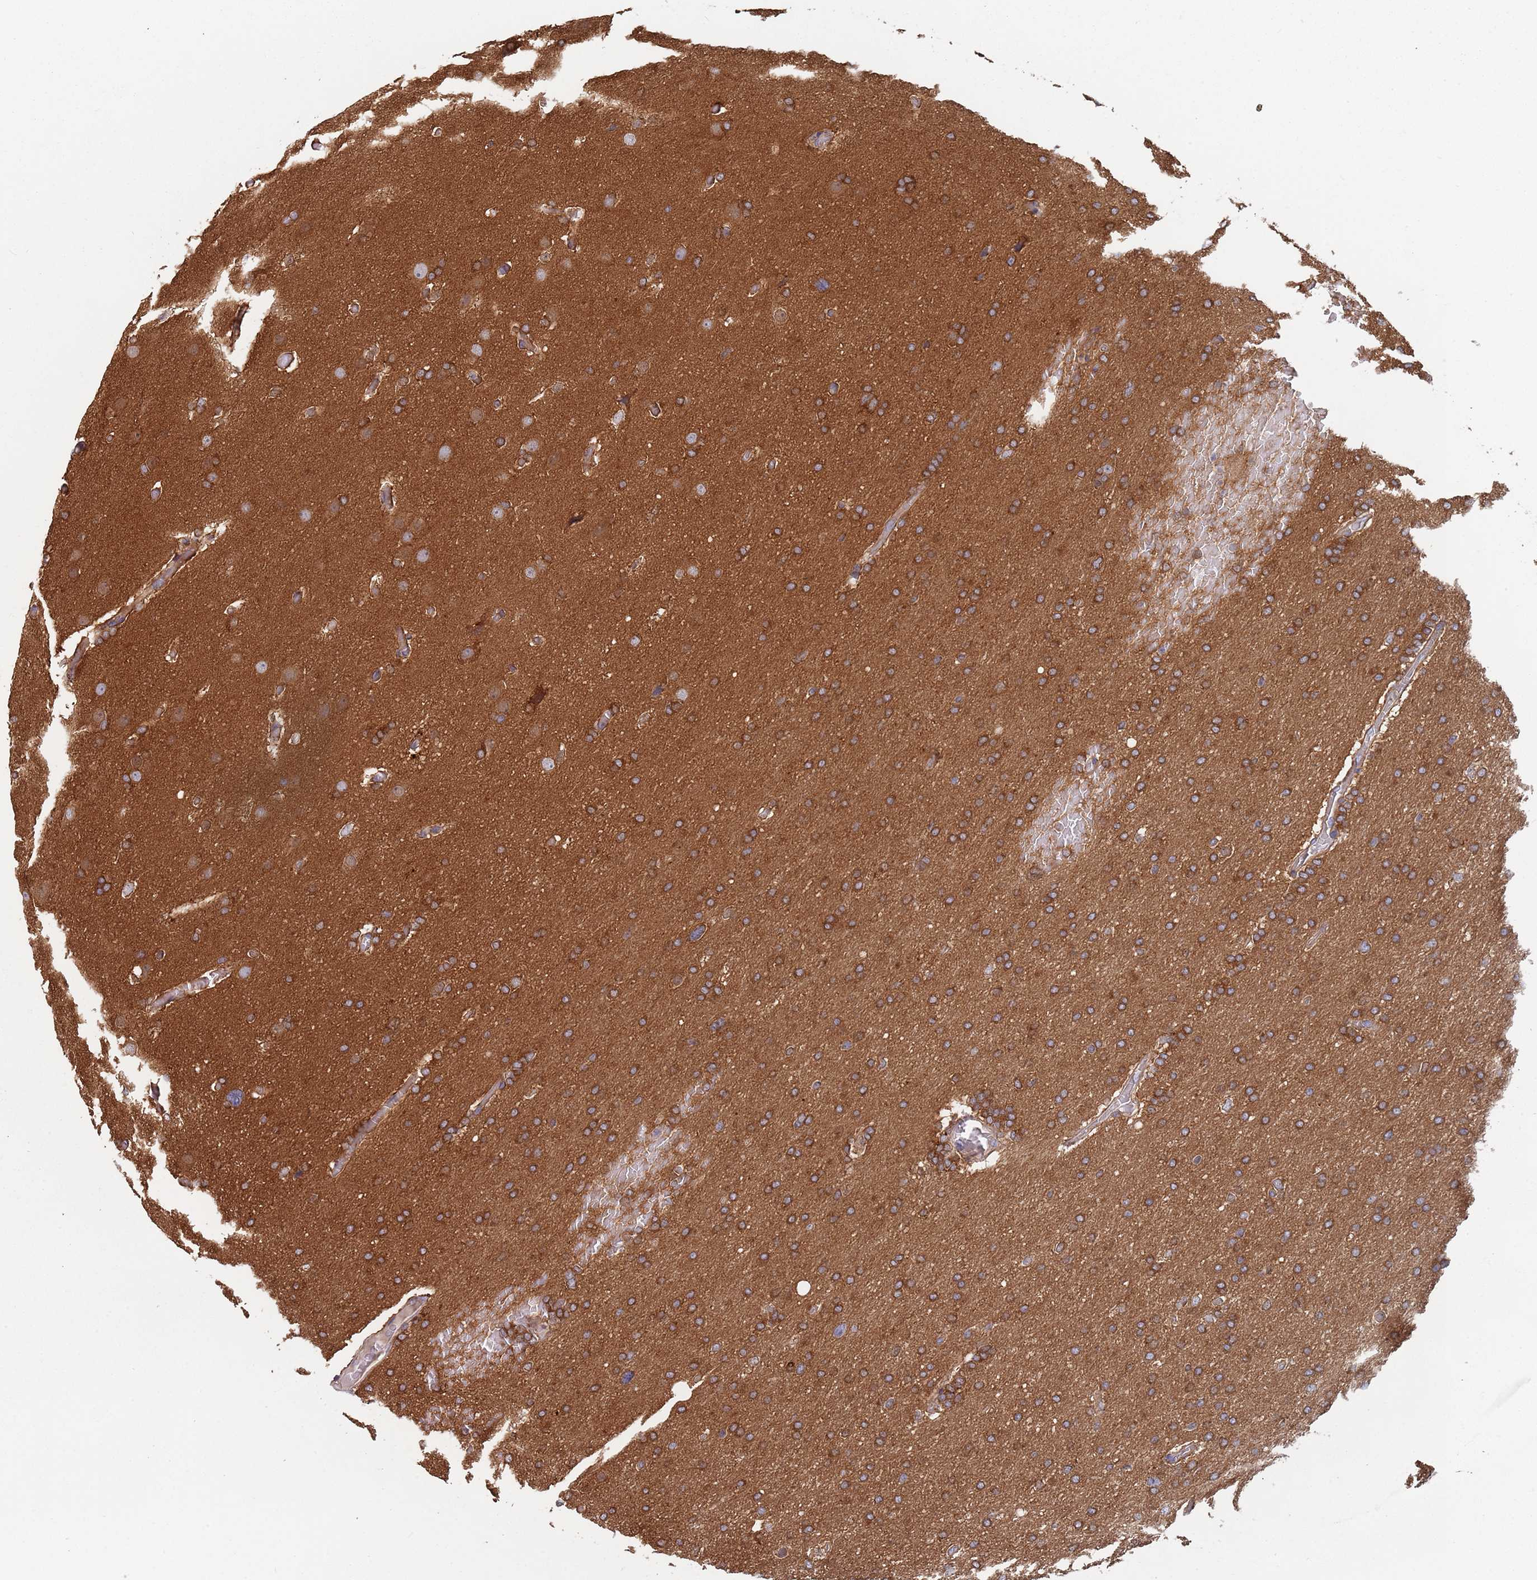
{"staining": {"intensity": "moderate", "quantity": ">75%", "location": "cytoplasmic/membranous"}, "tissue": "glioma", "cell_type": "Tumor cells", "image_type": "cancer", "snomed": [{"axis": "morphology", "description": "Glioma, malignant, High grade"}, {"axis": "topography", "description": "Cerebral cortex"}], "caption": "Immunohistochemical staining of human glioma exhibits medium levels of moderate cytoplasmic/membranous positivity in approximately >75% of tumor cells.", "gene": "GDI2", "patient": {"sex": "female", "age": 36}}